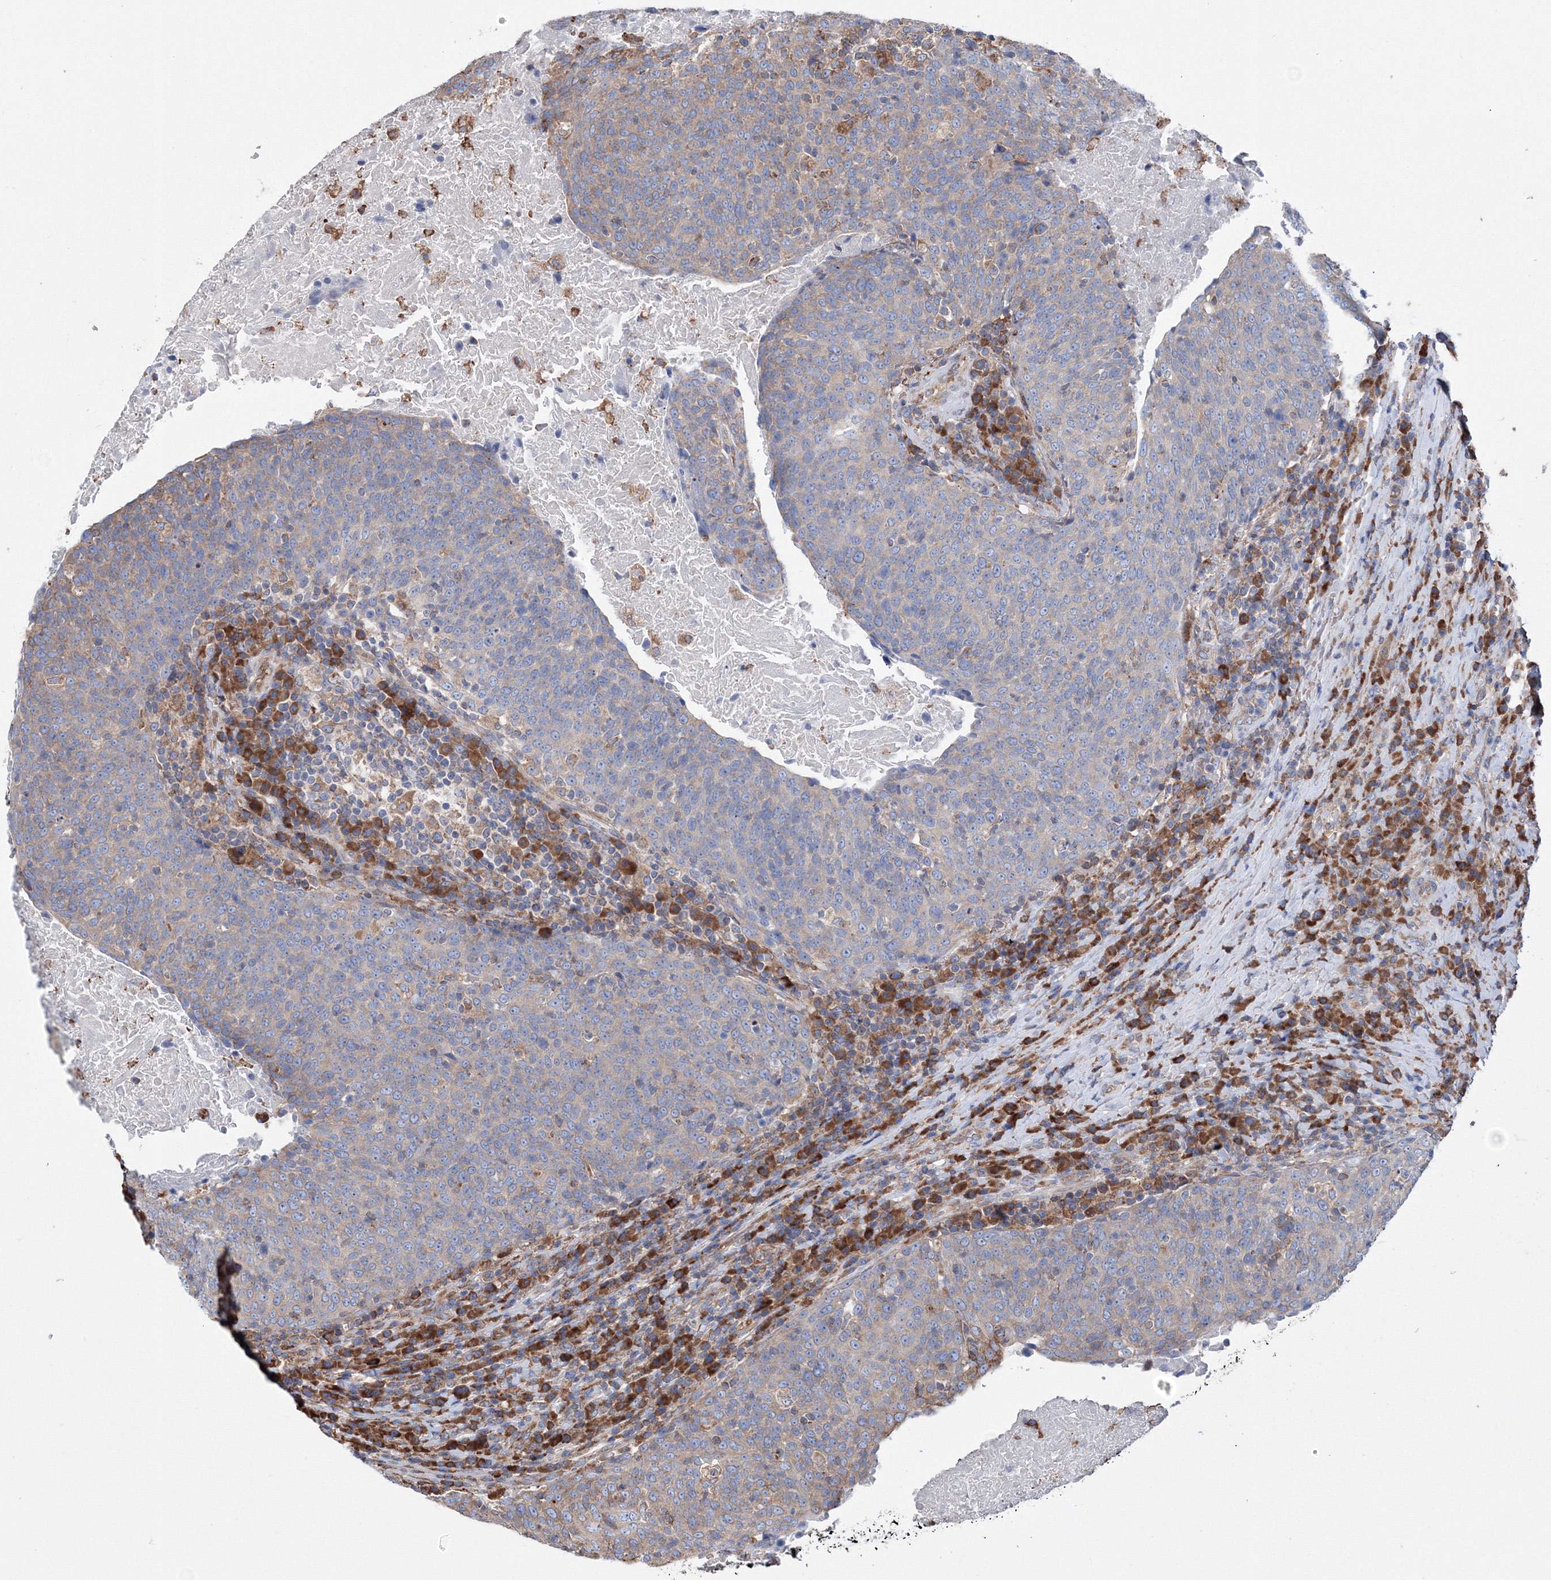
{"staining": {"intensity": "weak", "quantity": "<25%", "location": "cytoplasmic/membranous"}, "tissue": "head and neck cancer", "cell_type": "Tumor cells", "image_type": "cancer", "snomed": [{"axis": "morphology", "description": "Squamous cell carcinoma, NOS"}, {"axis": "morphology", "description": "Squamous cell carcinoma, metastatic, NOS"}, {"axis": "topography", "description": "Lymph node"}, {"axis": "topography", "description": "Head-Neck"}], "caption": "Image shows no protein expression in tumor cells of metastatic squamous cell carcinoma (head and neck) tissue.", "gene": "VPS8", "patient": {"sex": "male", "age": 62}}